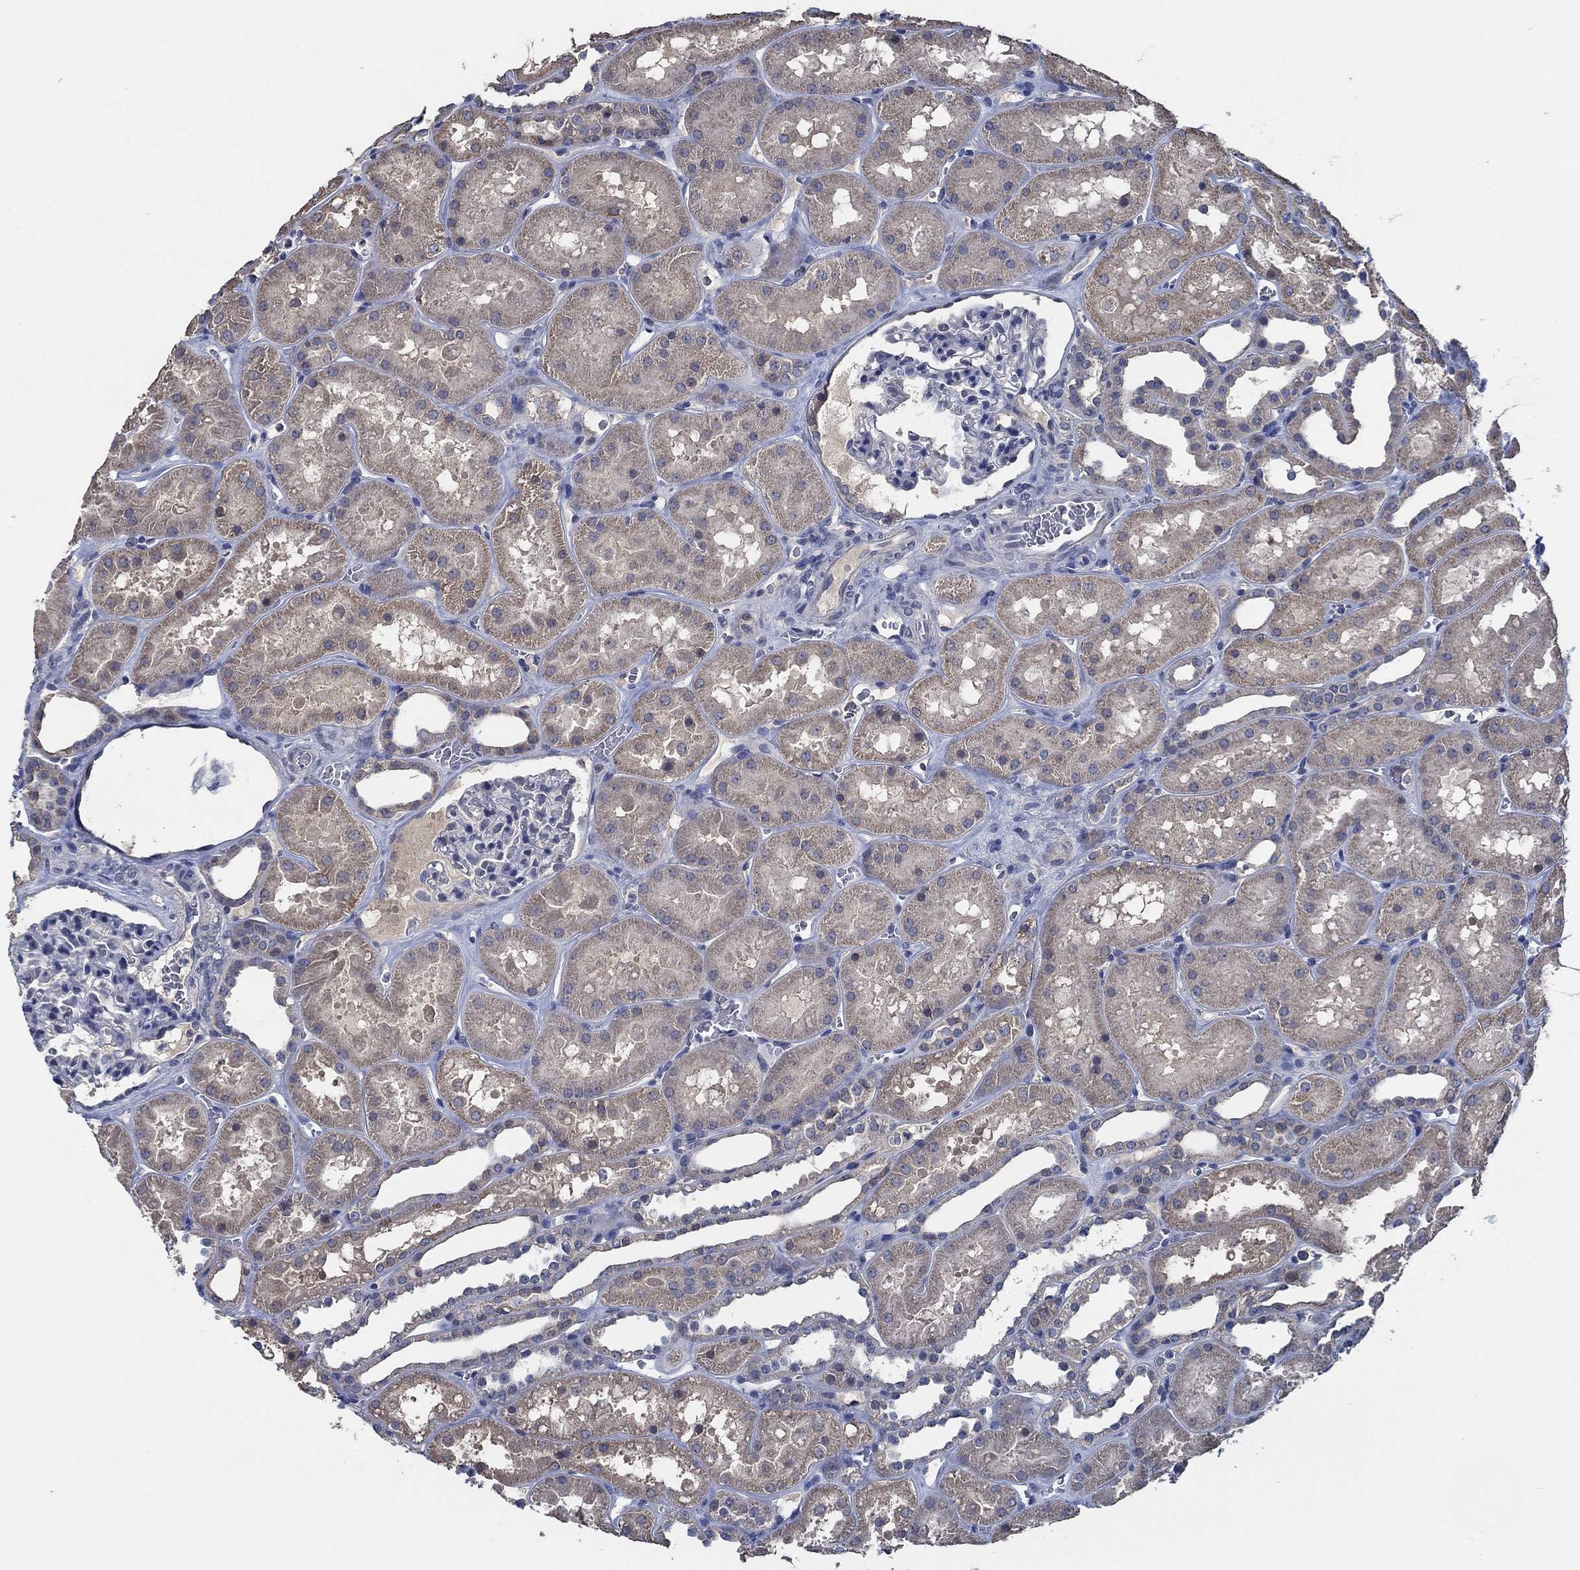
{"staining": {"intensity": "negative", "quantity": "none", "location": "none"}, "tissue": "kidney", "cell_type": "Cells in glomeruli", "image_type": "normal", "snomed": [{"axis": "morphology", "description": "Normal tissue, NOS"}, {"axis": "topography", "description": "Kidney"}], "caption": "High power microscopy micrograph of an IHC photomicrograph of unremarkable kidney, revealing no significant positivity in cells in glomeruli.", "gene": "OBSCN", "patient": {"sex": "female", "age": 41}}